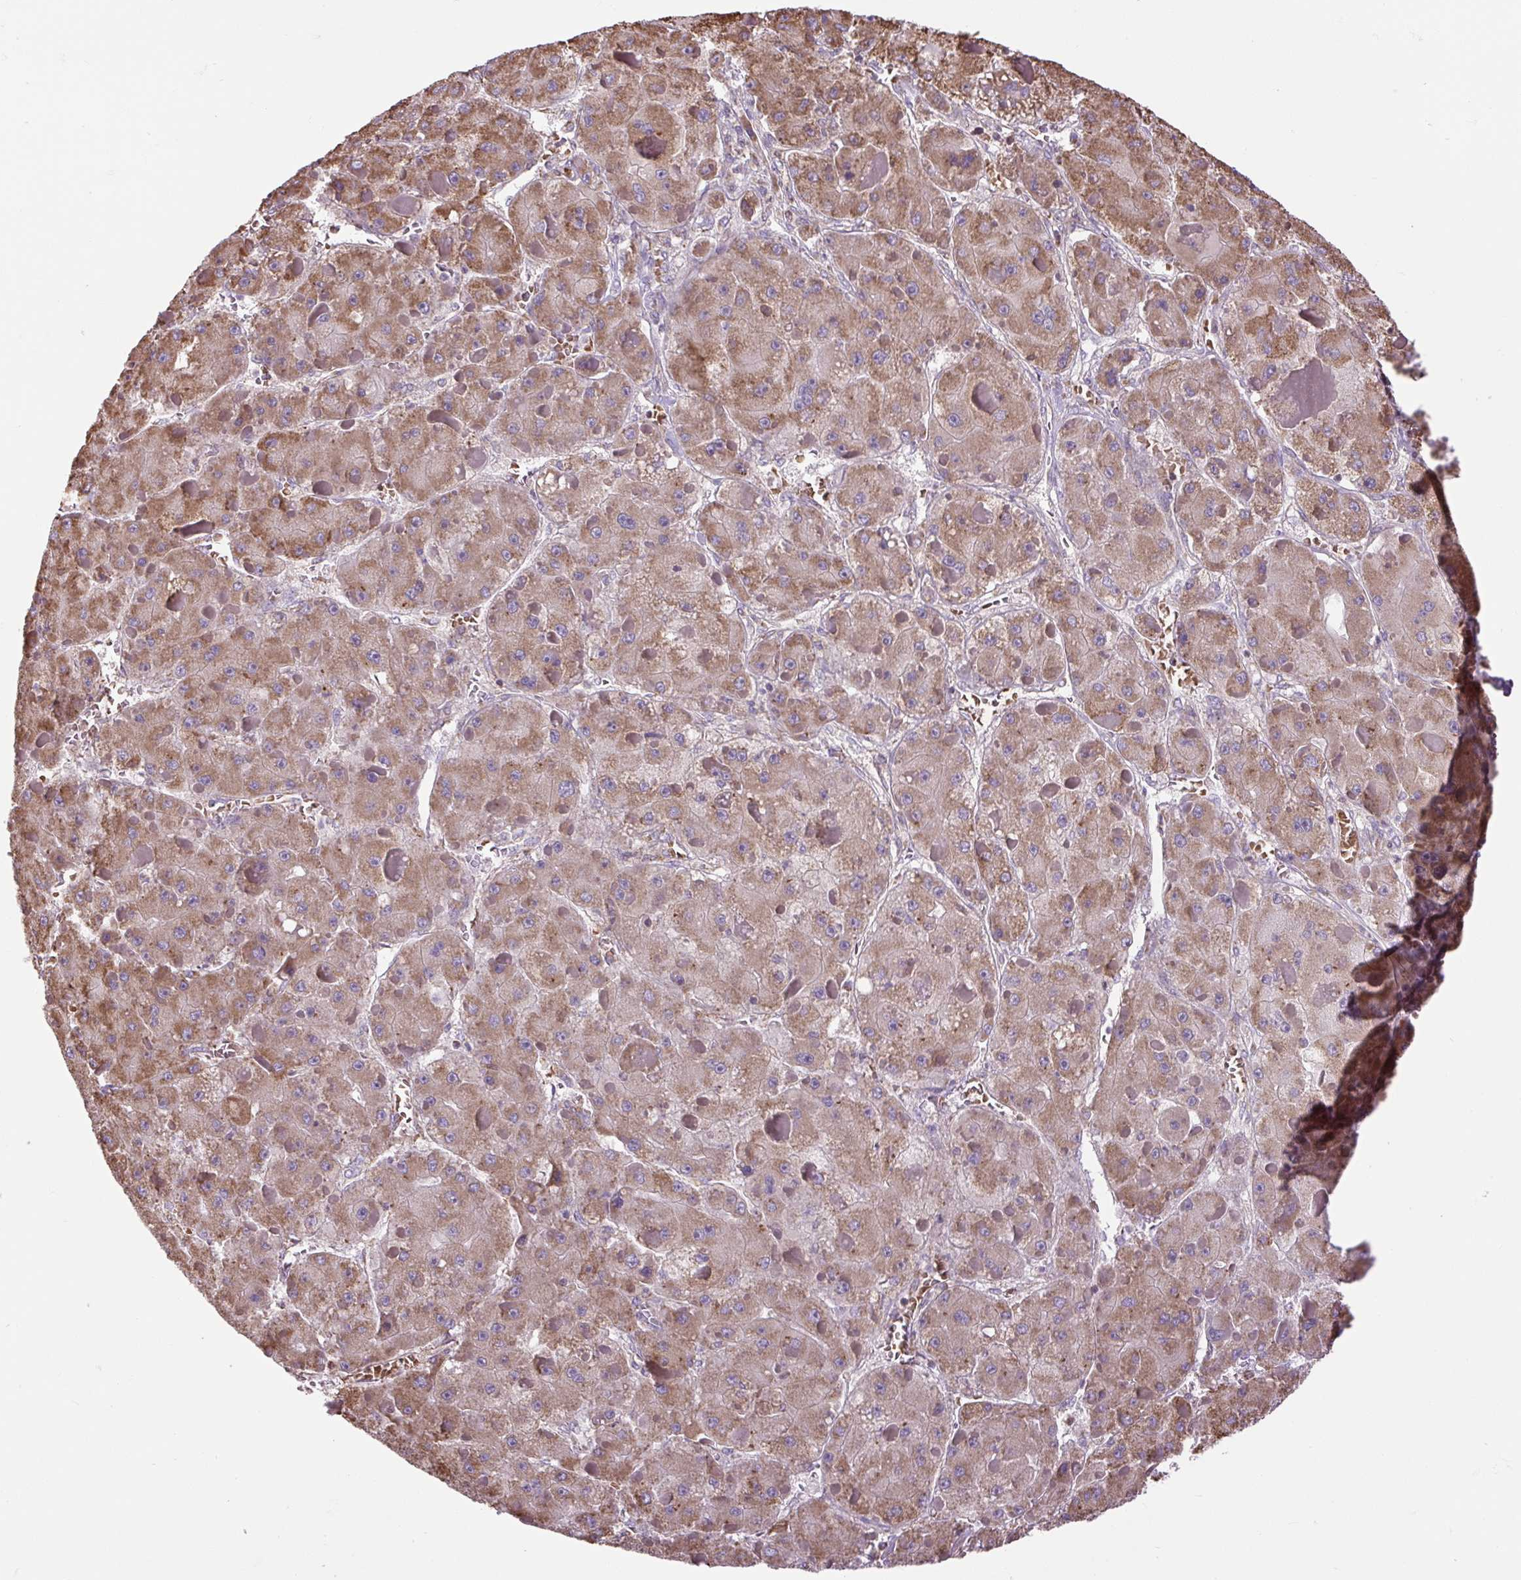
{"staining": {"intensity": "moderate", "quantity": ">75%", "location": "cytoplasmic/membranous"}, "tissue": "liver cancer", "cell_type": "Tumor cells", "image_type": "cancer", "snomed": [{"axis": "morphology", "description": "Carcinoma, Hepatocellular, NOS"}, {"axis": "topography", "description": "Liver"}], "caption": "Immunohistochemistry (IHC) micrograph of neoplastic tissue: human liver cancer stained using immunohistochemistry demonstrates medium levels of moderate protein expression localized specifically in the cytoplasmic/membranous of tumor cells, appearing as a cytoplasmic/membranous brown color.", "gene": "PLCG1", "patient": {"sex": "female", "age": 73}}